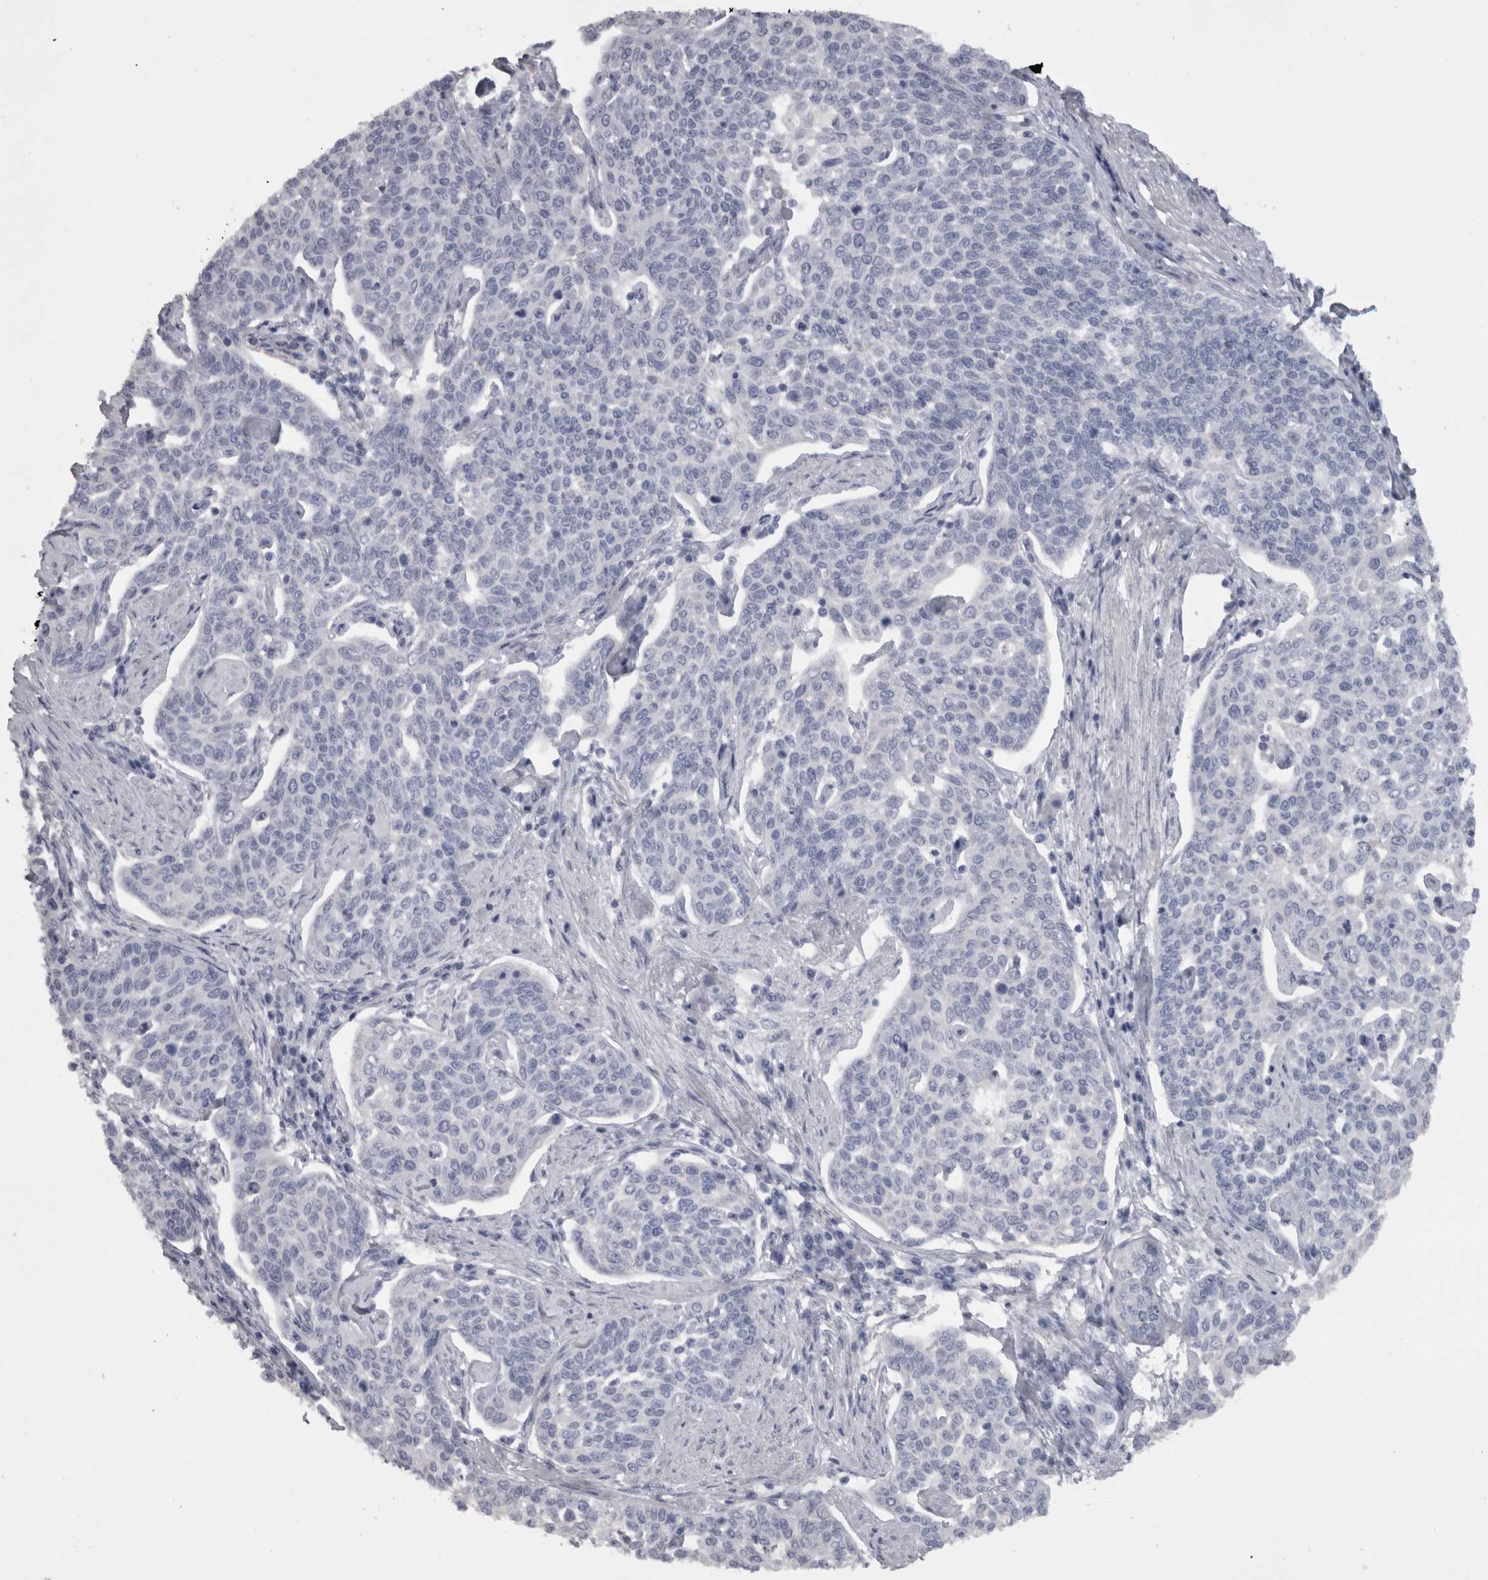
{"staining": {"intensity": "negative", "quantity": "none", "location": "none"}, "tissue": "cervical cancer", "cell_type": "Tumor cells", "image_type": "cancer", "snomed": [{"axis": "morphology", "description": "Squamous cell carcinoma, NOS"}, {"axis": "topography", "description": "Cervix"}], "caption": "This is an immunohistochemistry (IHC) histopathology image of squamous cell carcinoma (cervical). There is no positivity in tumor cells.", "gene": "CAMK2D", "patient": {"sex": "female", "age": 34}}